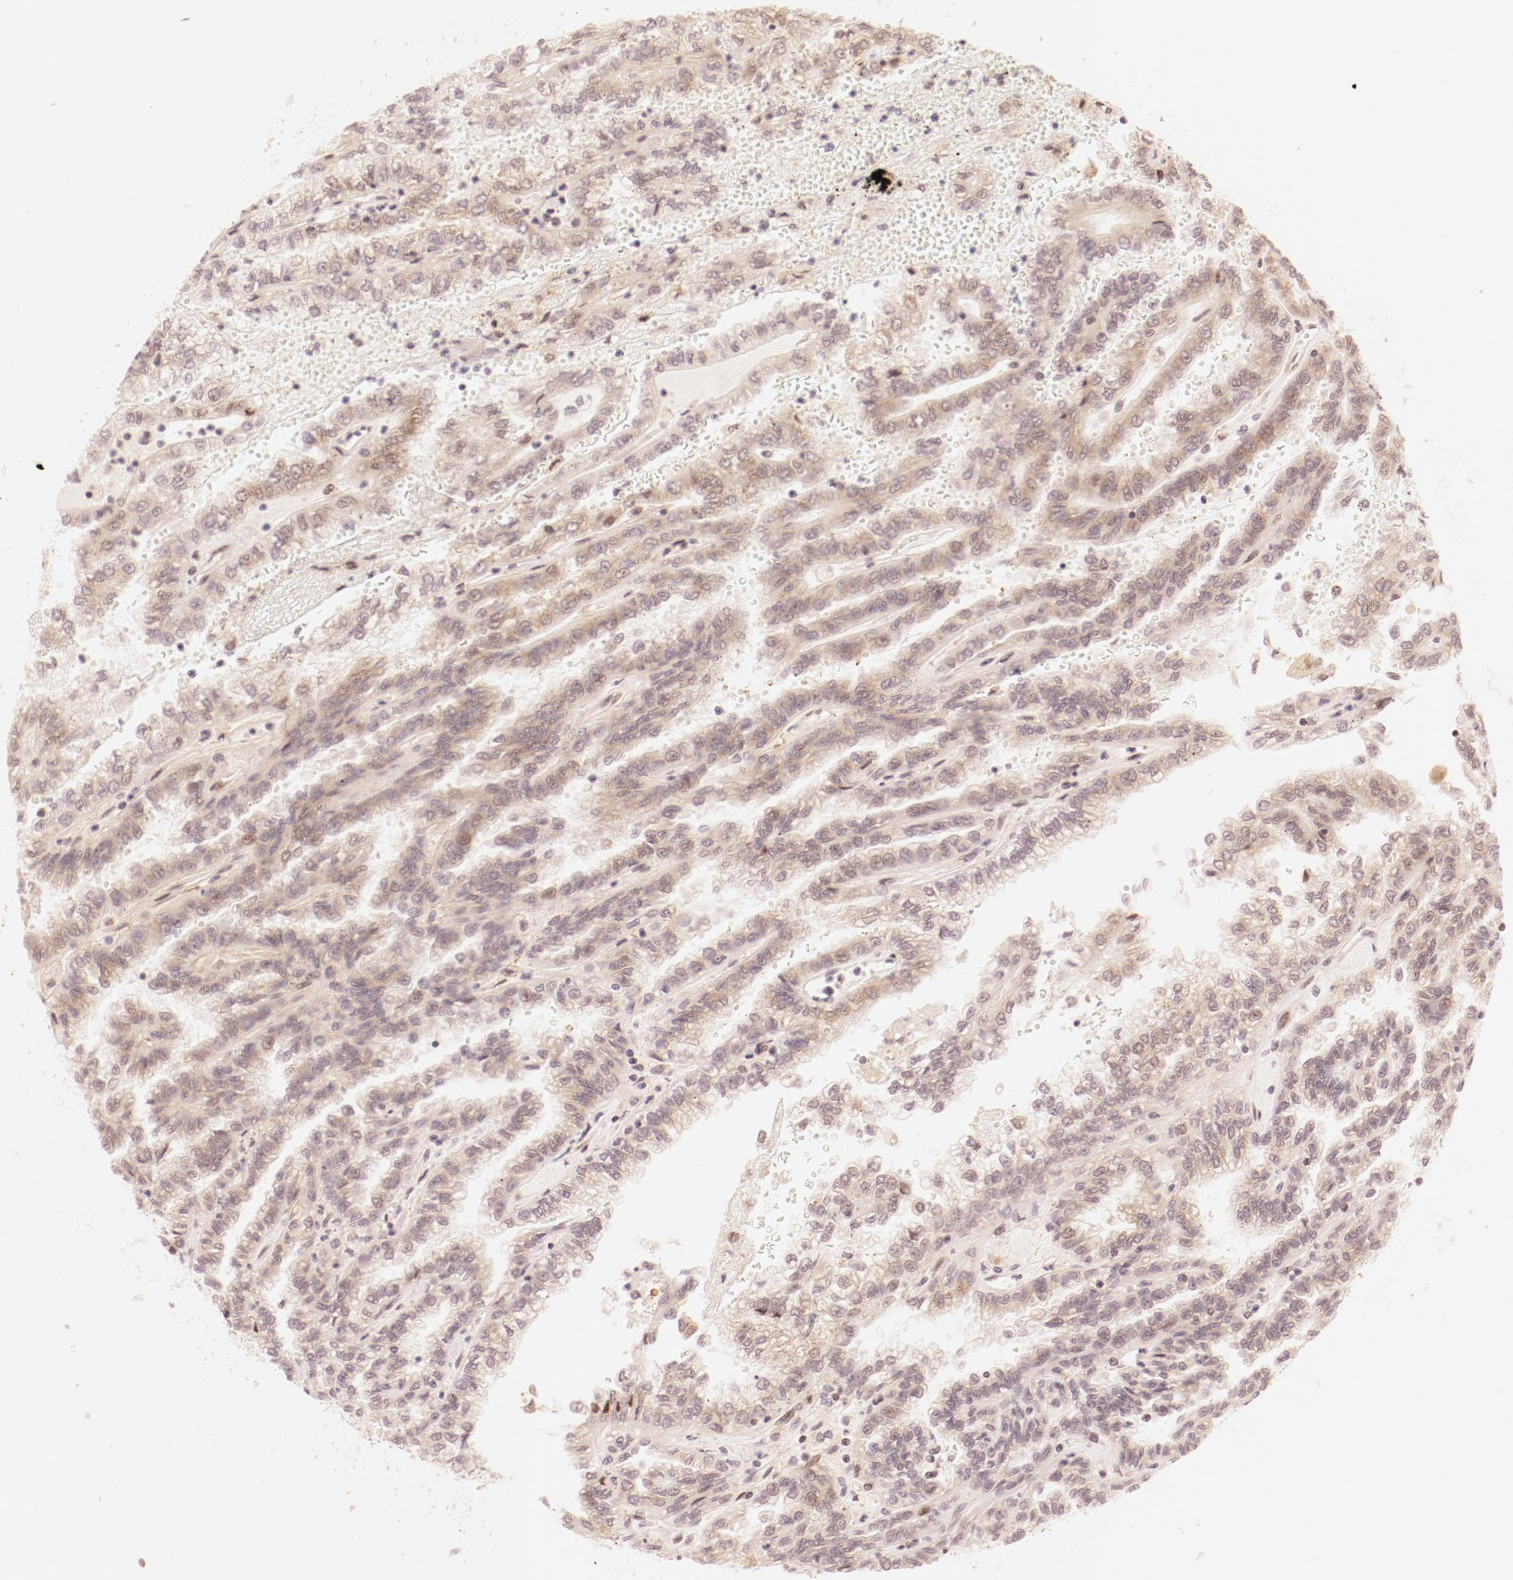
{"staining": {"intensity": "weak", "quantity": "<25%", "location": "cytoplasmic/membranous"}, "tissue": "renal cancer", "cell_type": "Tumor cells", "image_type": "cancer", "snomed": [{"axis": "morphology", "description": "Inflammation, NOS"}, {"axis": "morphology", "description": "Adenocarcinoma, NOS"}, {"axis": "topography", "description": "Kidney"}], "caption": "High magnification brightfield microscopy of renal cancer (adenocarcinoma) stained with DAB (brown) and counterstained with hematoxylin (blue): tumor cells show no significant staining. The staining is performed using DAB brown chromogen with nuclei counter-stained in using hematoxylin.", "gene": "RPL12", "patient": {"sex": "male", "age": 68}}